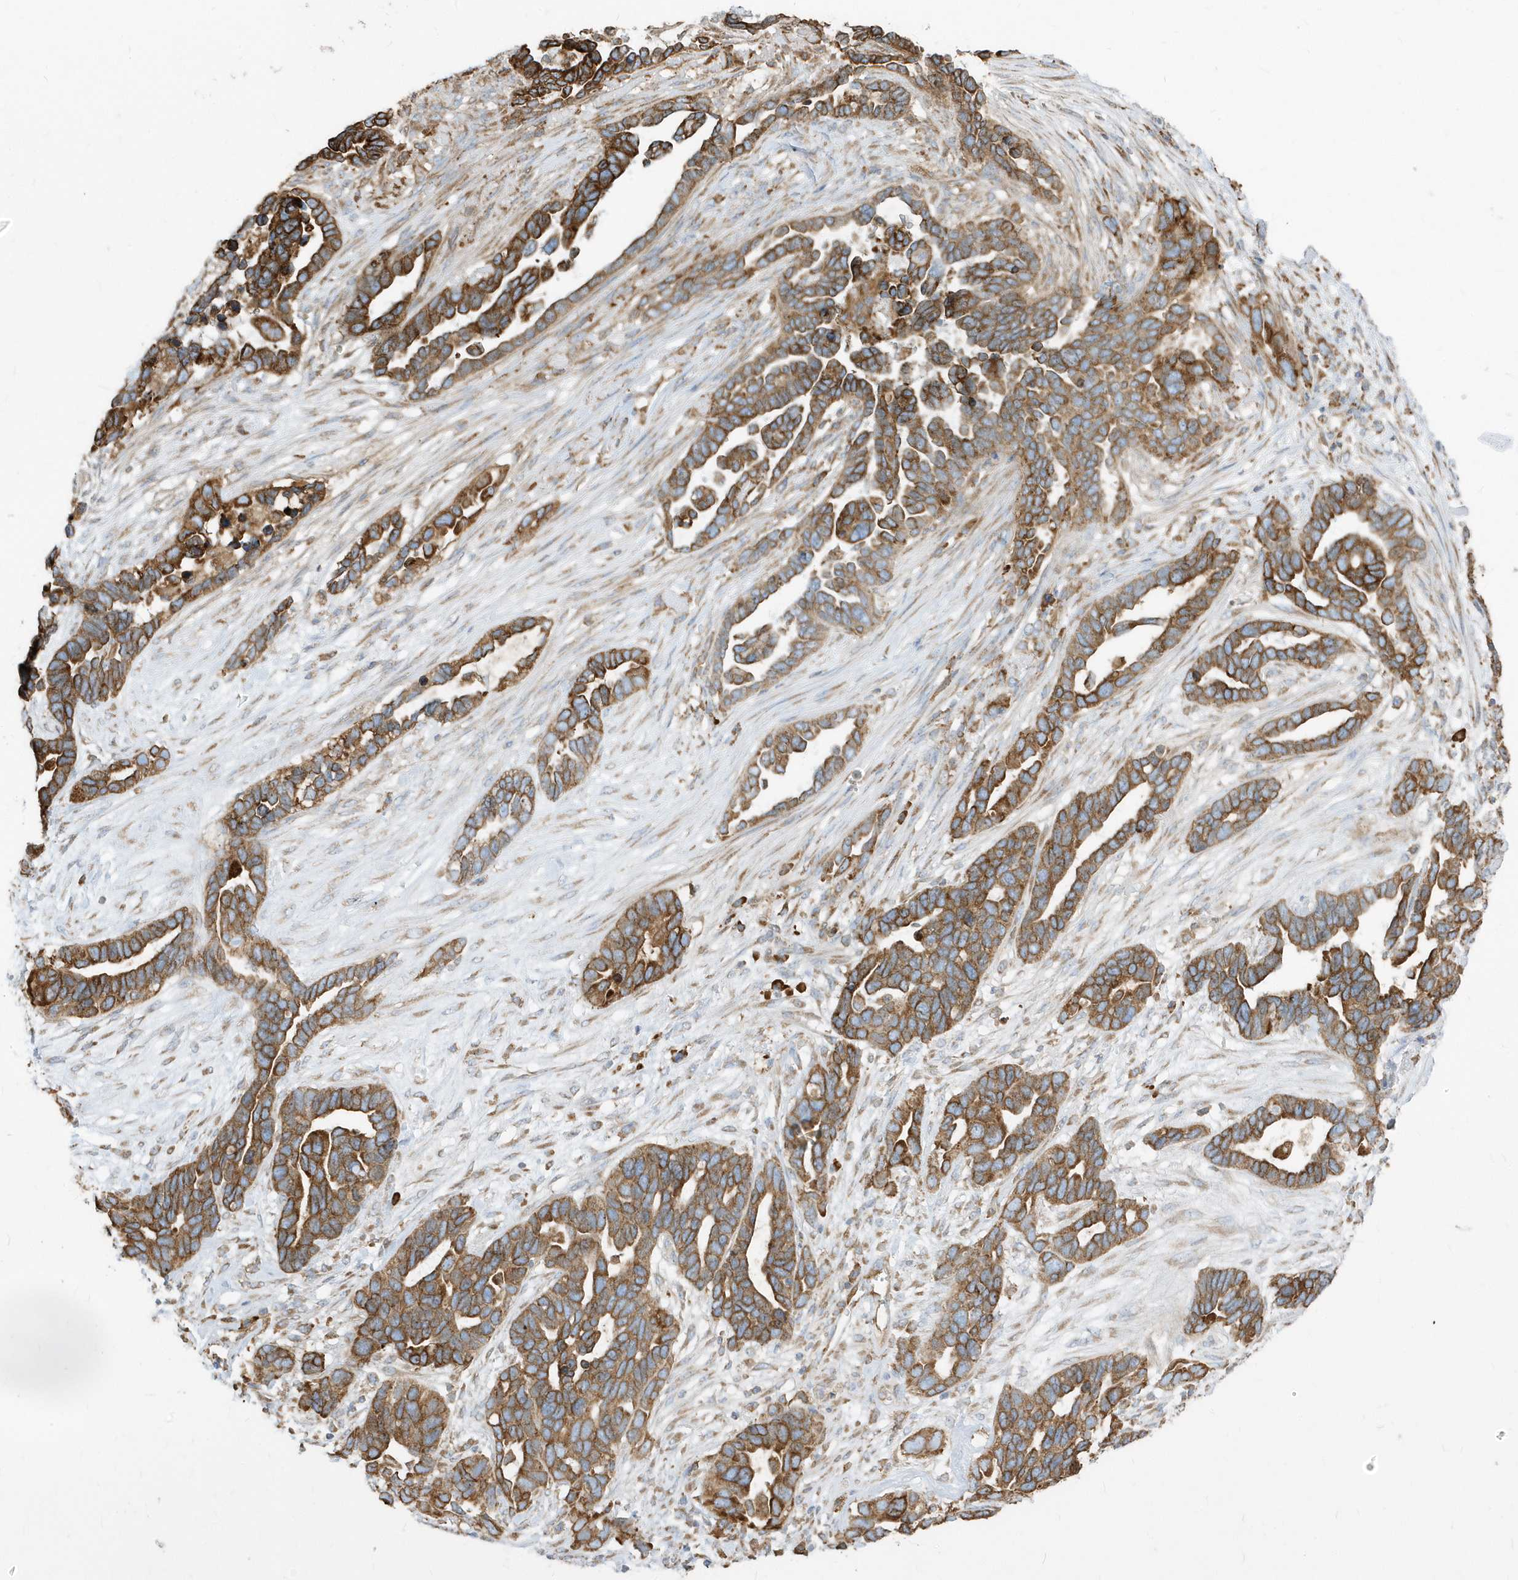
{"staining": {"intensity": "strong", "quantity": ">75%", "location": "cytoplasmic/membranous"}, "tissue": "ovarian cancer", "cell_type": "Tumor cells", "image_type": "cancer", "snomed": [{"axis": "morphology", "description": "Cystadenocarcinoma, serous, NOS"}, {"axis": "topography", "description": "Ovary"}], "caption": "Immunohistochemistry (IHC) (DAB (3,3'-diaminobenzidine)) staining of ovarian cancer shows strong cytoplasmic/membranous protein staining in about >75% of tumor cells.", "gene": "PDIA6", "patient": {"sex": "female", "age": 54}}